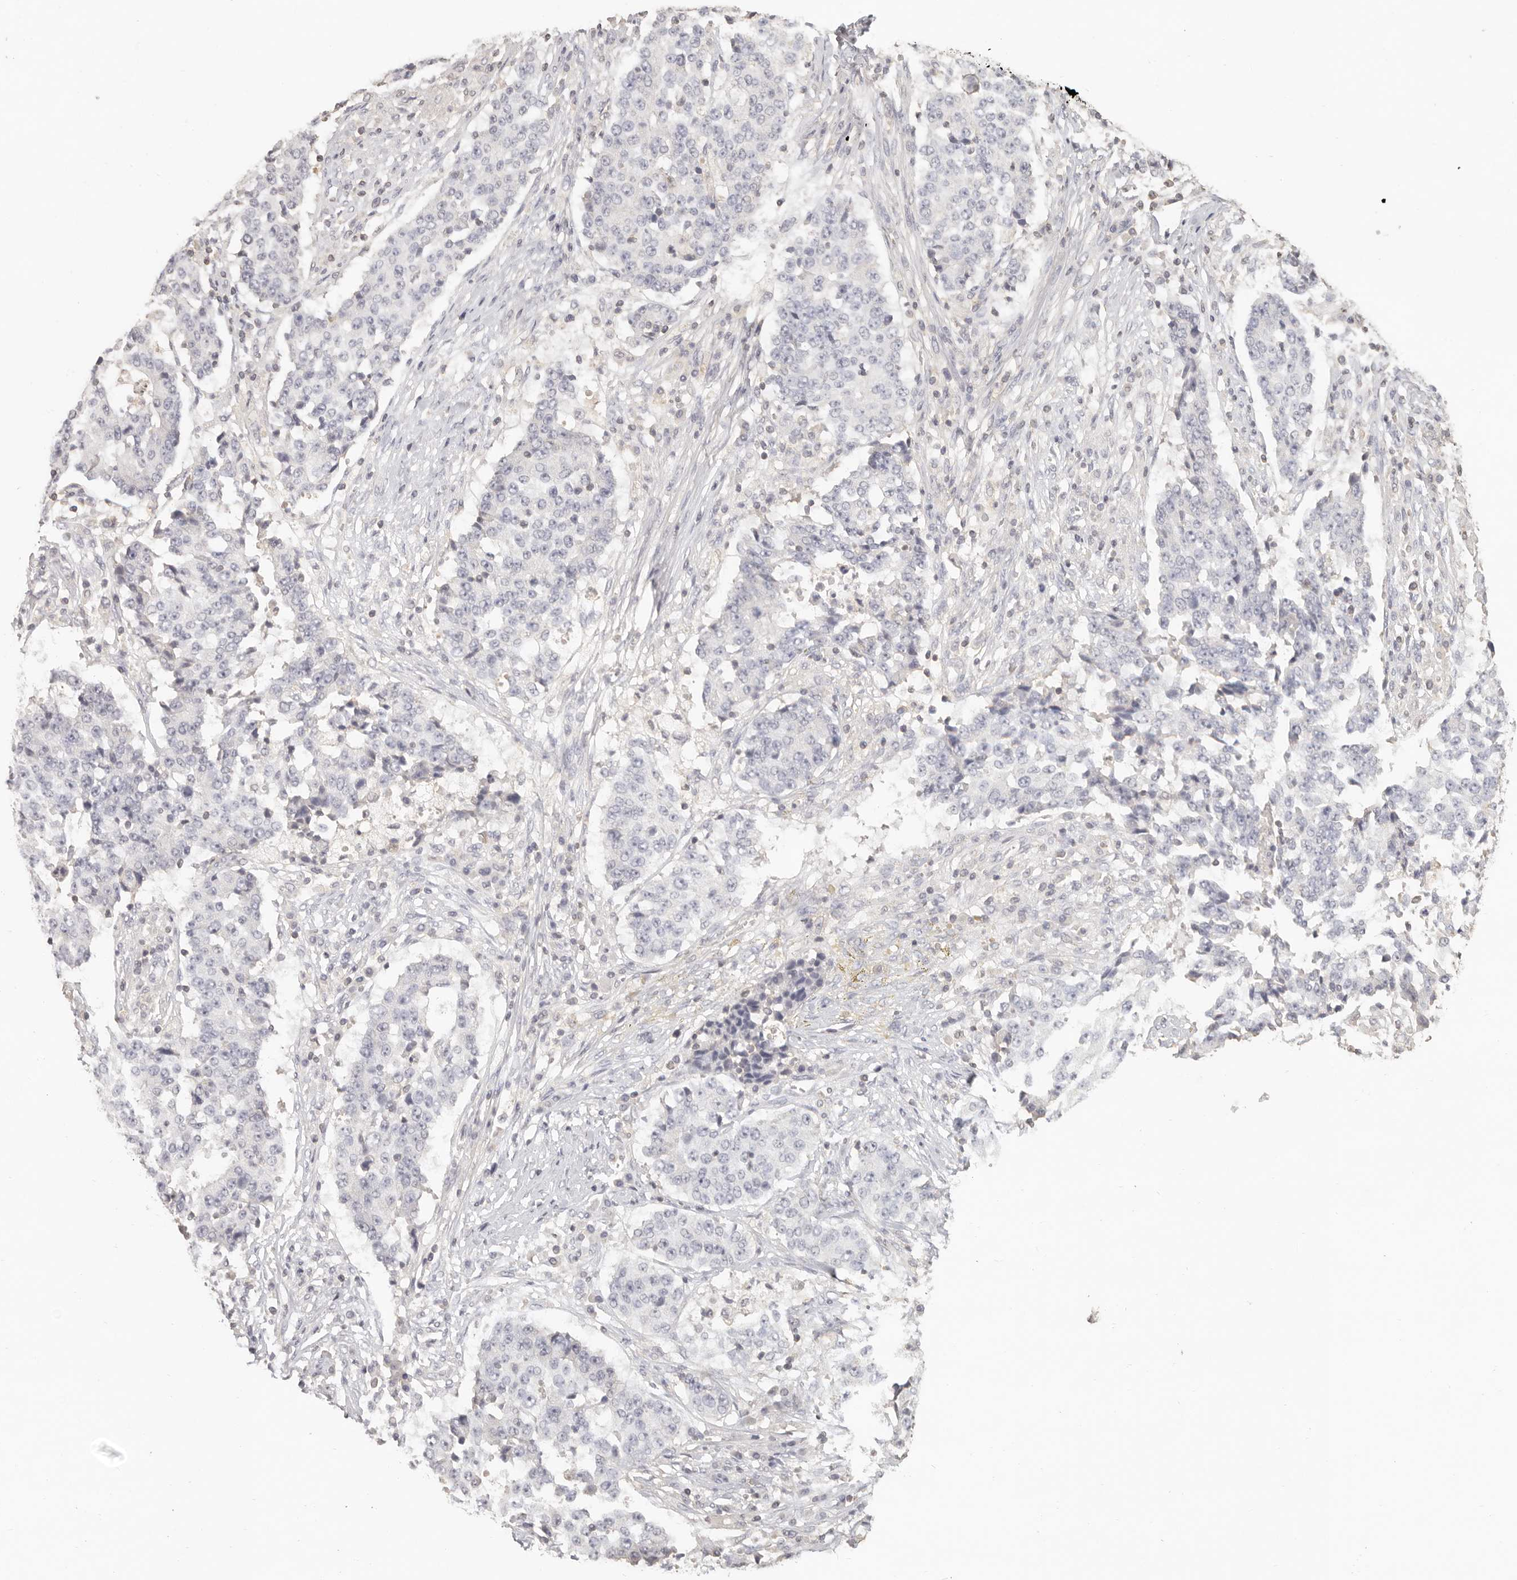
{"staining": {"intensity": "negative", "quantity": "none", "location": "none"}, "tissue": "stomach cancer", "cell_type": "Tumor cells", "image_type": "cancer", "snomed": [{"axis": "morphology", "description": "Adenocarcinoma, NOS"}, {"axis": "topography", "description": "Stomach"}], "caption": "There is no significant staining in tumor cells of stomach adenocarcinoma.", "gene": "CSK", "patient": {"sex": "male", "age": 59}}